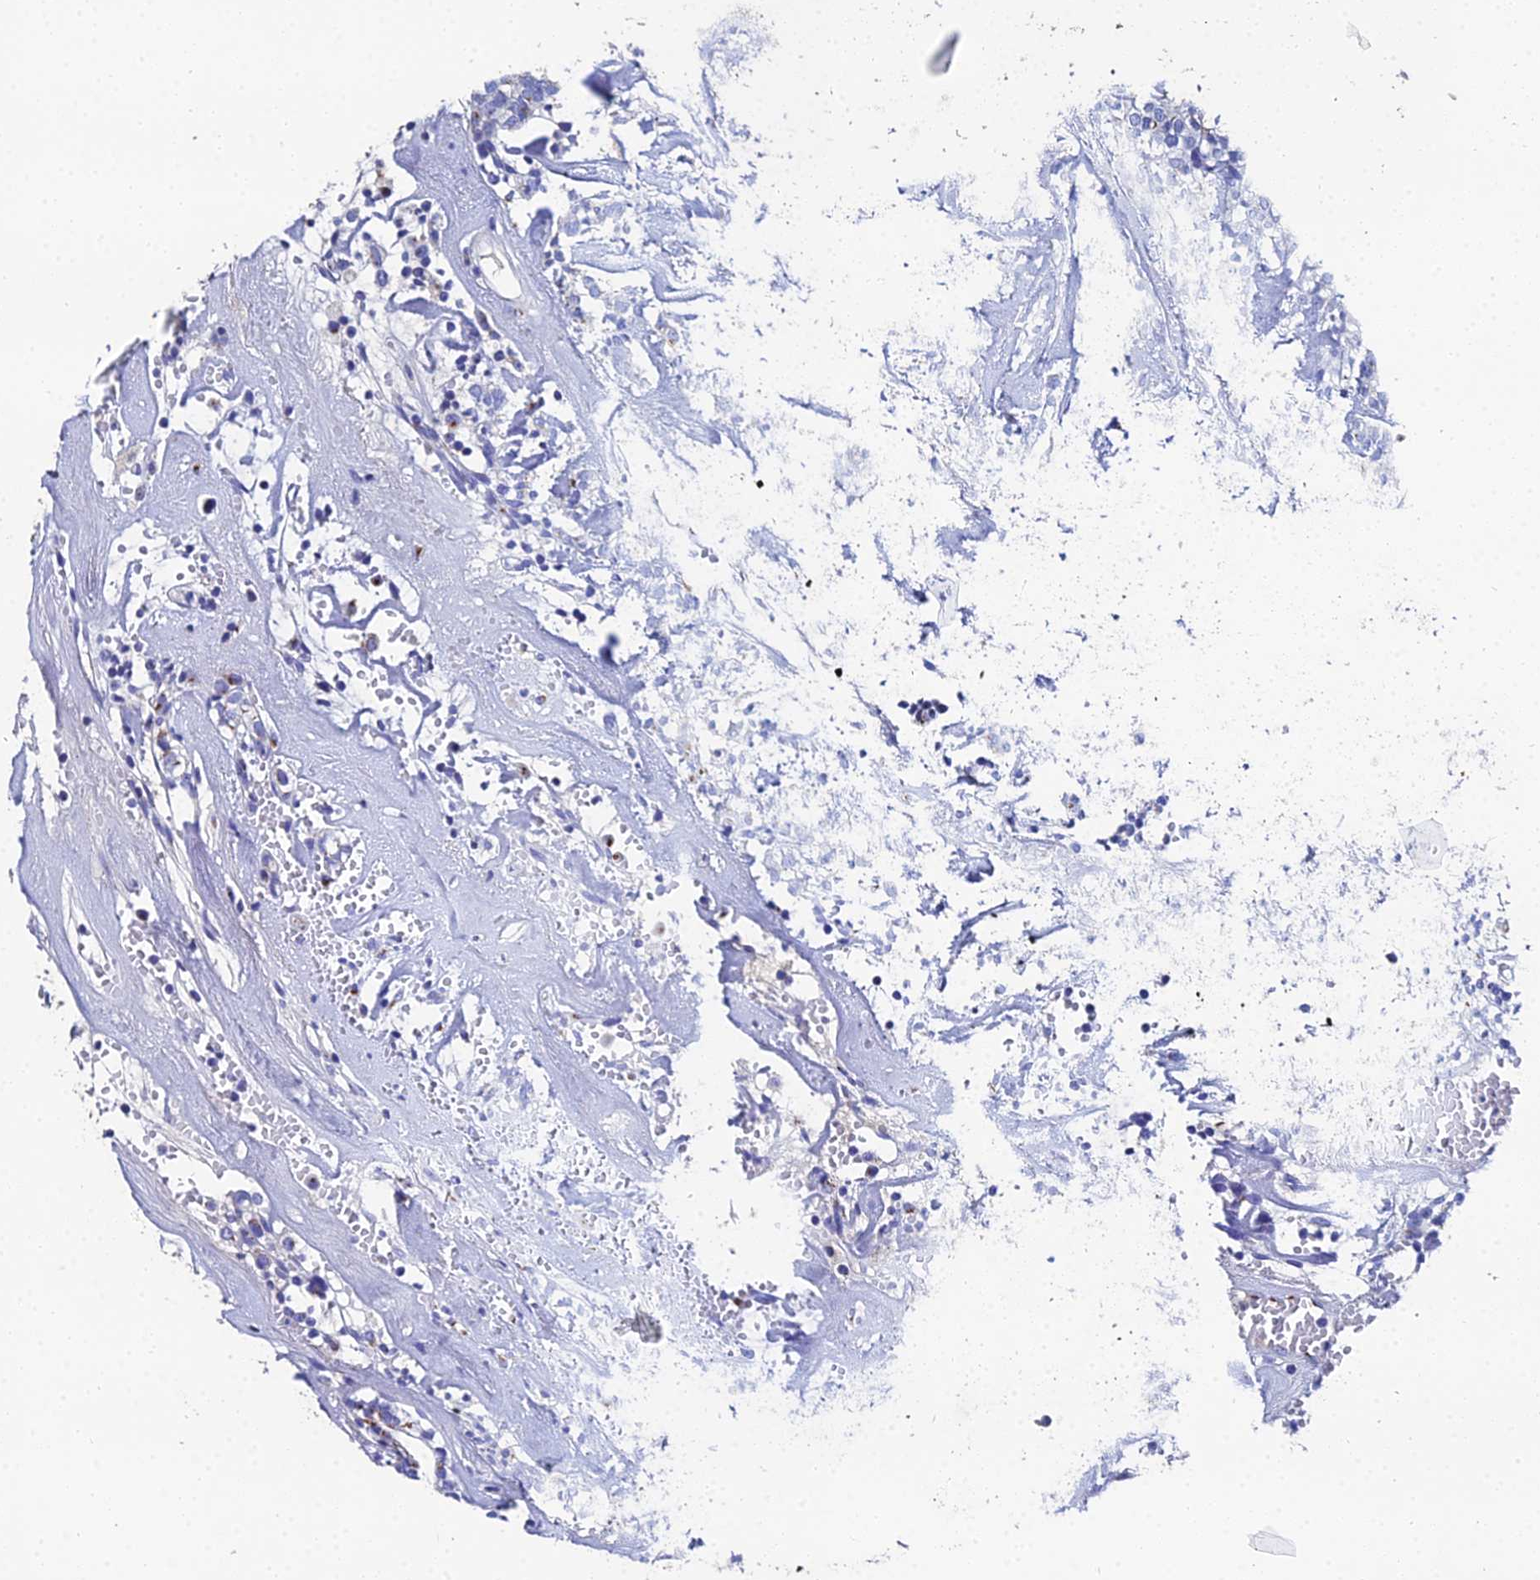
{"staining": {"intensity": "moderate", "quantity": "<25%", "location": "cytoplasmic/membranous"}, "tissue": "head and neck cancer", "cell_type": "Tumor cells", "image_type": "cancer", "snomed": [{"axis": "morphology", "description": "Adenocarcinoma, NOS"}, {"axis": "topography", "description": "Salivary gland"}, {"axis": "topography", "description": "Head-Neck"}], "caption": "Tumor cells reveal low levels of moderate cytoplasmic/membranous expression in approximately <25% of cells in human adenocarcinoma (head and neck). (DAB IHC, brown staining for protein, blue staining for nuclei).", "gene": "ENSG00000268674", "patient": {"sex": "female", "age": 65}}